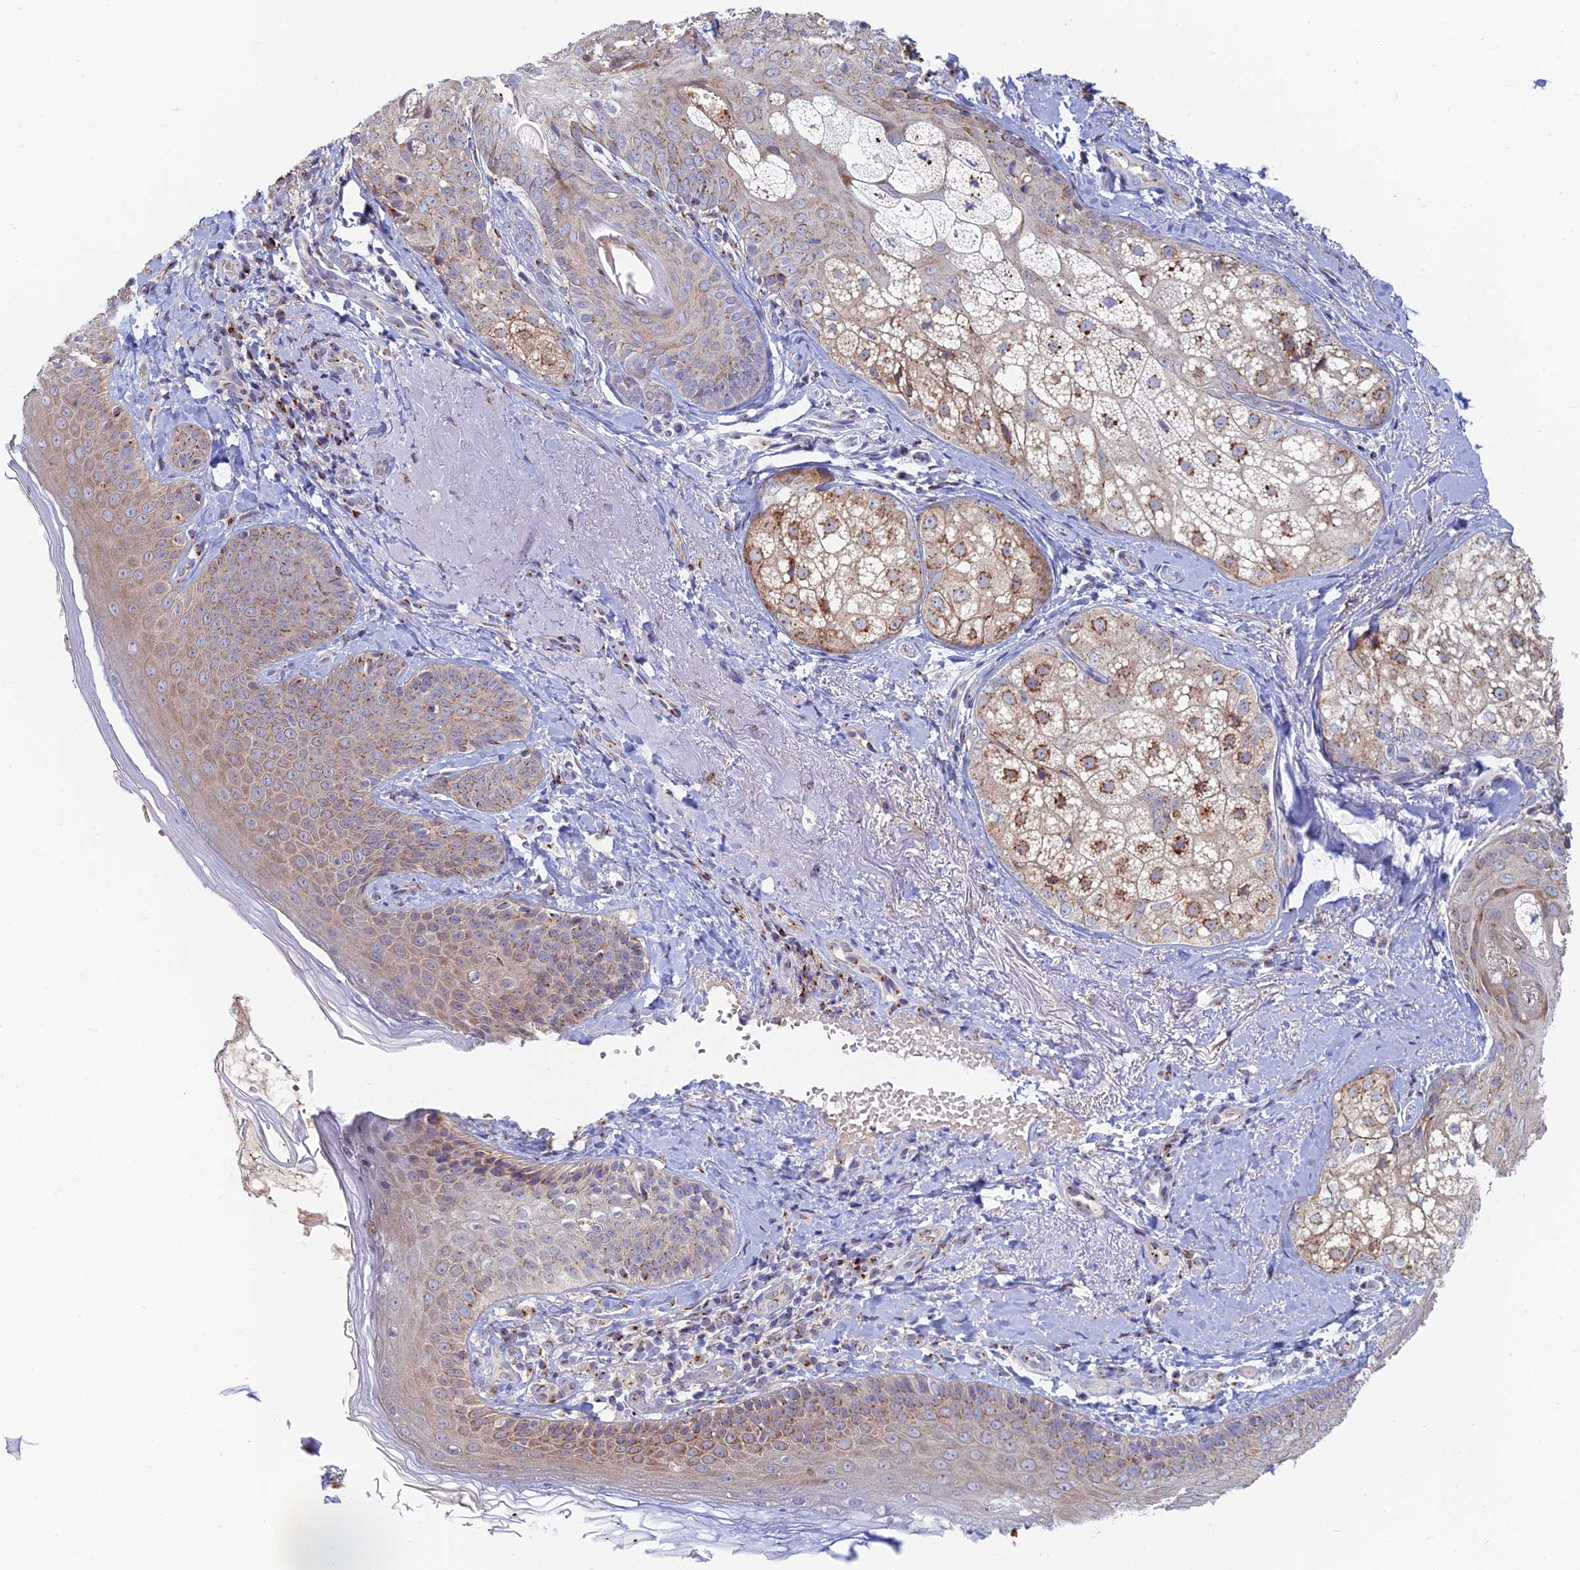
{"staining": {"intensity": "negative", "quantity": "none", "location": "none"}, "tissue": "skin", "cell_type": "Fibroblasts", "image_type": "normal", "snomed": [{"axis": "morphology", "description": "Normal tissue, NOS"}, {"axis": "topography", "description": "Skin"}], "caption": "Immunohistochemistry of normal human skin exhibits no staining in fibroblasts.", "gene": "ENSG00000267561", "patient": {"sex": "male", "age": 57}}